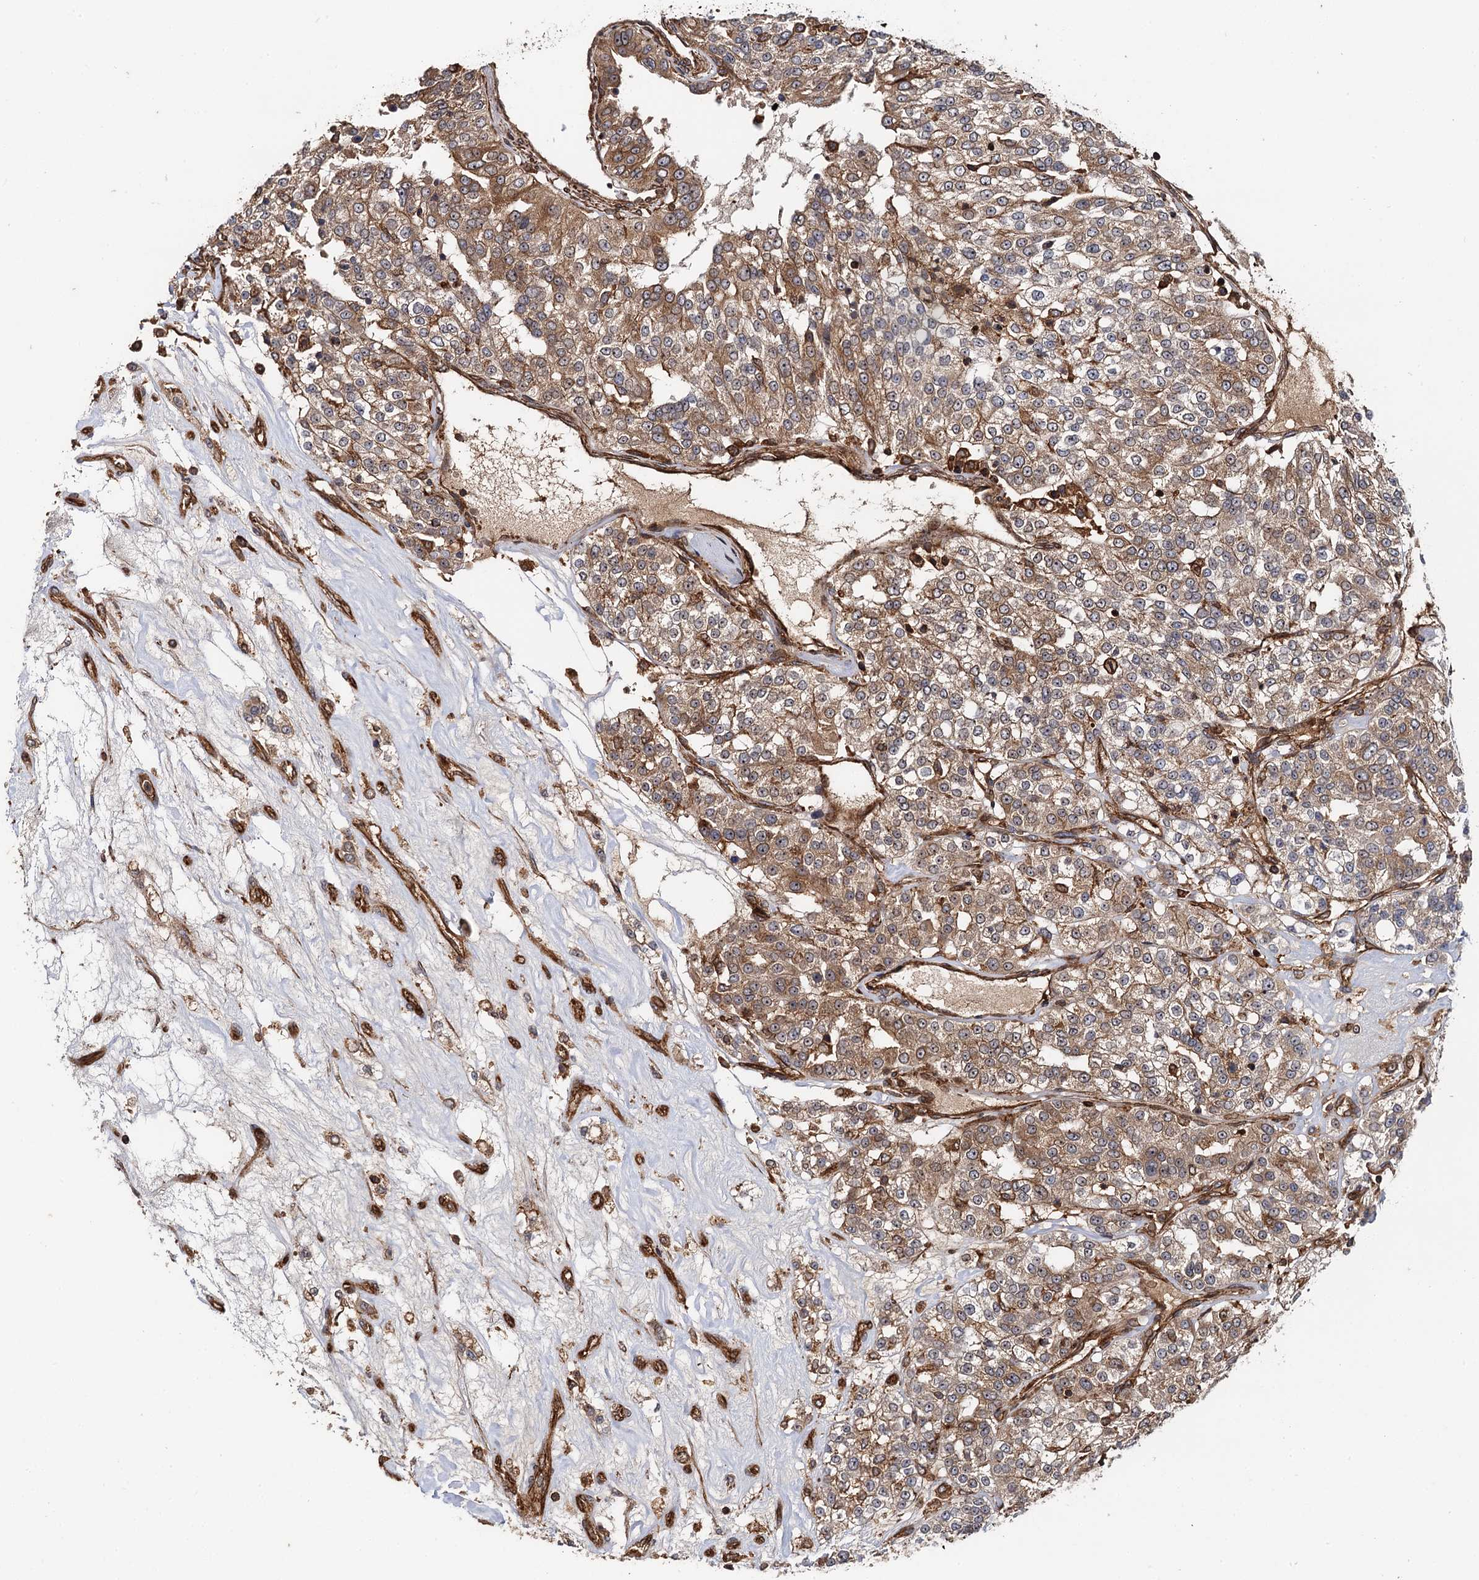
{"staining": {"intensity": "moderate", "quantity": ">75%", "location": "cytoplasmic/membranous"}, "tissue": "renal cancer", "cell_type": "Tumor cells", "image_type": "cancer", "snomed": [{"axis": "morphology", "description": "Adenocarcinoma, NOS"}, {"axis": "topography", "description": "Kidney"}], "caption": "A high-resolution micrograph shows immunohistochemistry staining of renal cancer (adenocarcinoma), which exhibits moderate cytoplasmic/membranous positivity in about >75% of tumor cells. The staining is performed using DAB brown chromogen to label protein expression. The nuclei are counter-stained blue using hematoxylin.", "gene": "BORA", "patient": {"sex": "female", "age": 63}}